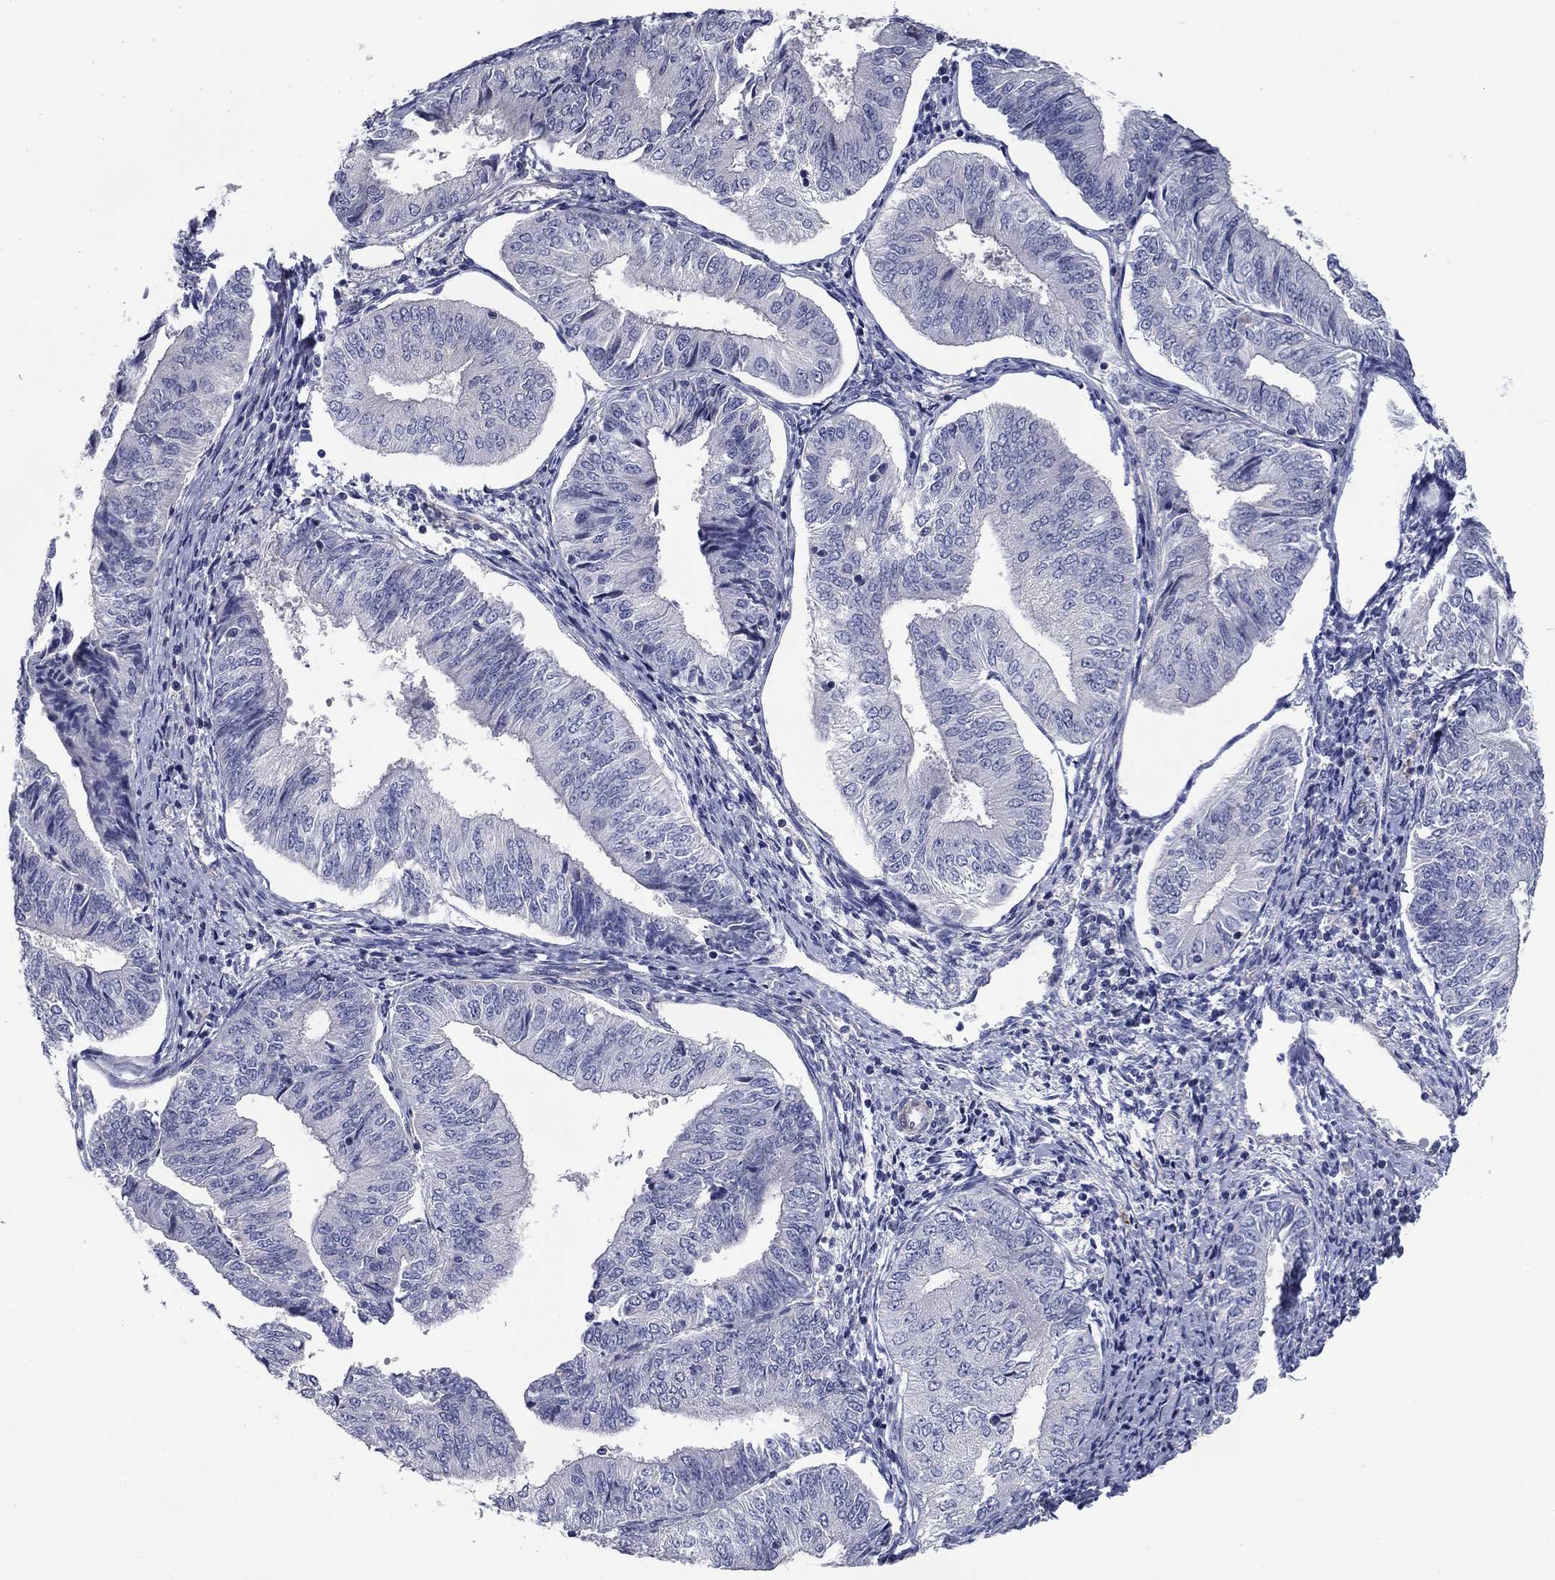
{"staining": {"intensity": "negative", "quantity": "none", "location": "none"}, "tissue": "endometrial cancer", "cell_type": "Tumor cells", "image_type": "cancer", "snomed": [{"axis": "morphology", "description": "Adenocarcinoma, NOS"}, {"axis": "topography", "description": "Endometrium"}], "caption": "Tumor cells are negative for brown protein staining in endometrial adenocarcinoma.", "gene": "GRK7", "patient": {"sex": "female", "age": 58}}